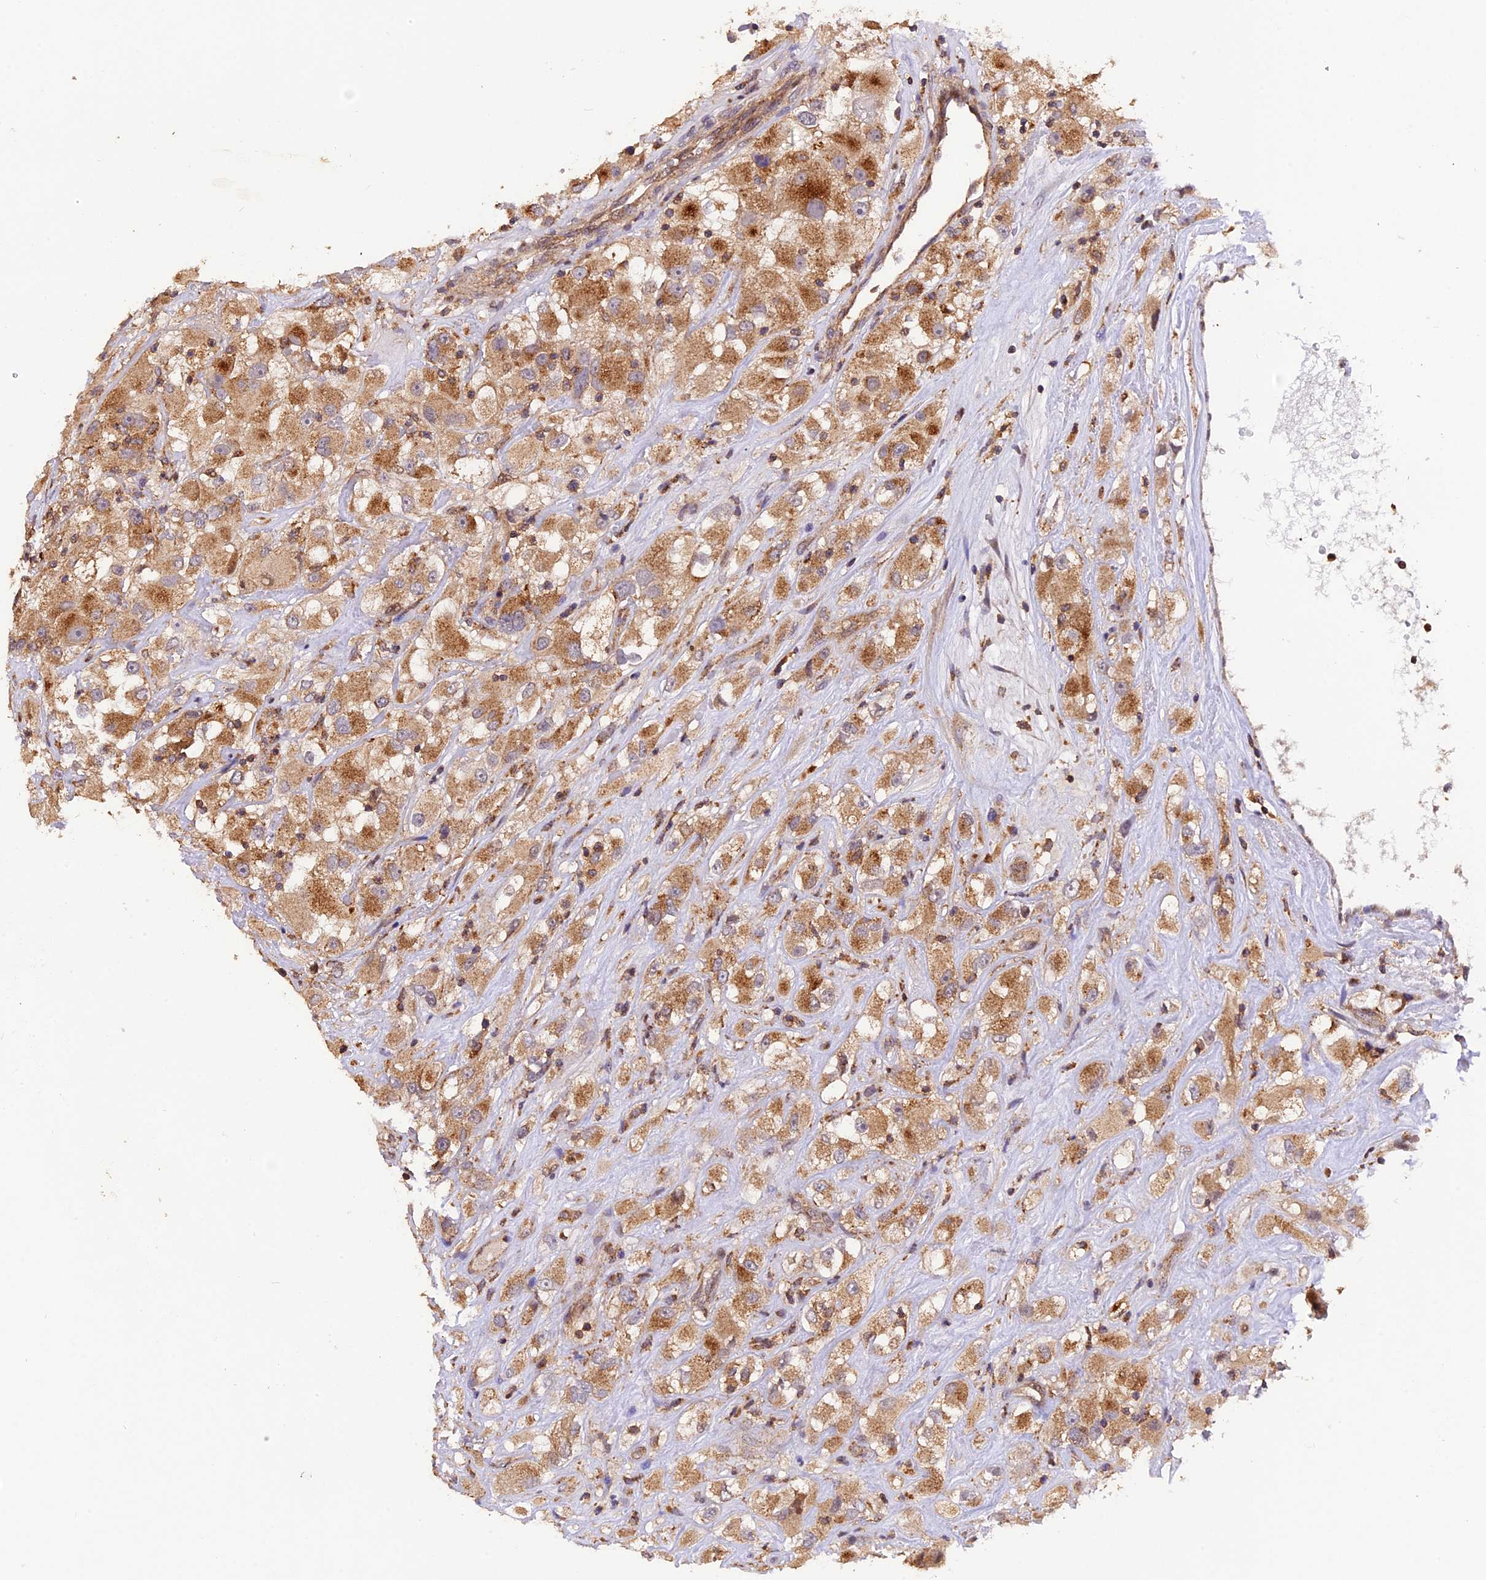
{"staining": {"intensity": "moderate", "quantity": ">75%", "location": "cytoplasmic/membranous"}, "tissue": "renal cancer", "cell_type": "Tumor cells", "image_type": "cancer", "snomed": [{"axis": "morphology", "description": "Adenocarcinoma, NOS"}, {"axis": "topography", "description": "Kidney"}], "caption": "A micrograph of human renal cancer stained for a protein shows moderate cytoplasmic/membranous brown staining in tumor cells.", "gene": "PEX3", "patient": {"sex": "female", "age": 52}}